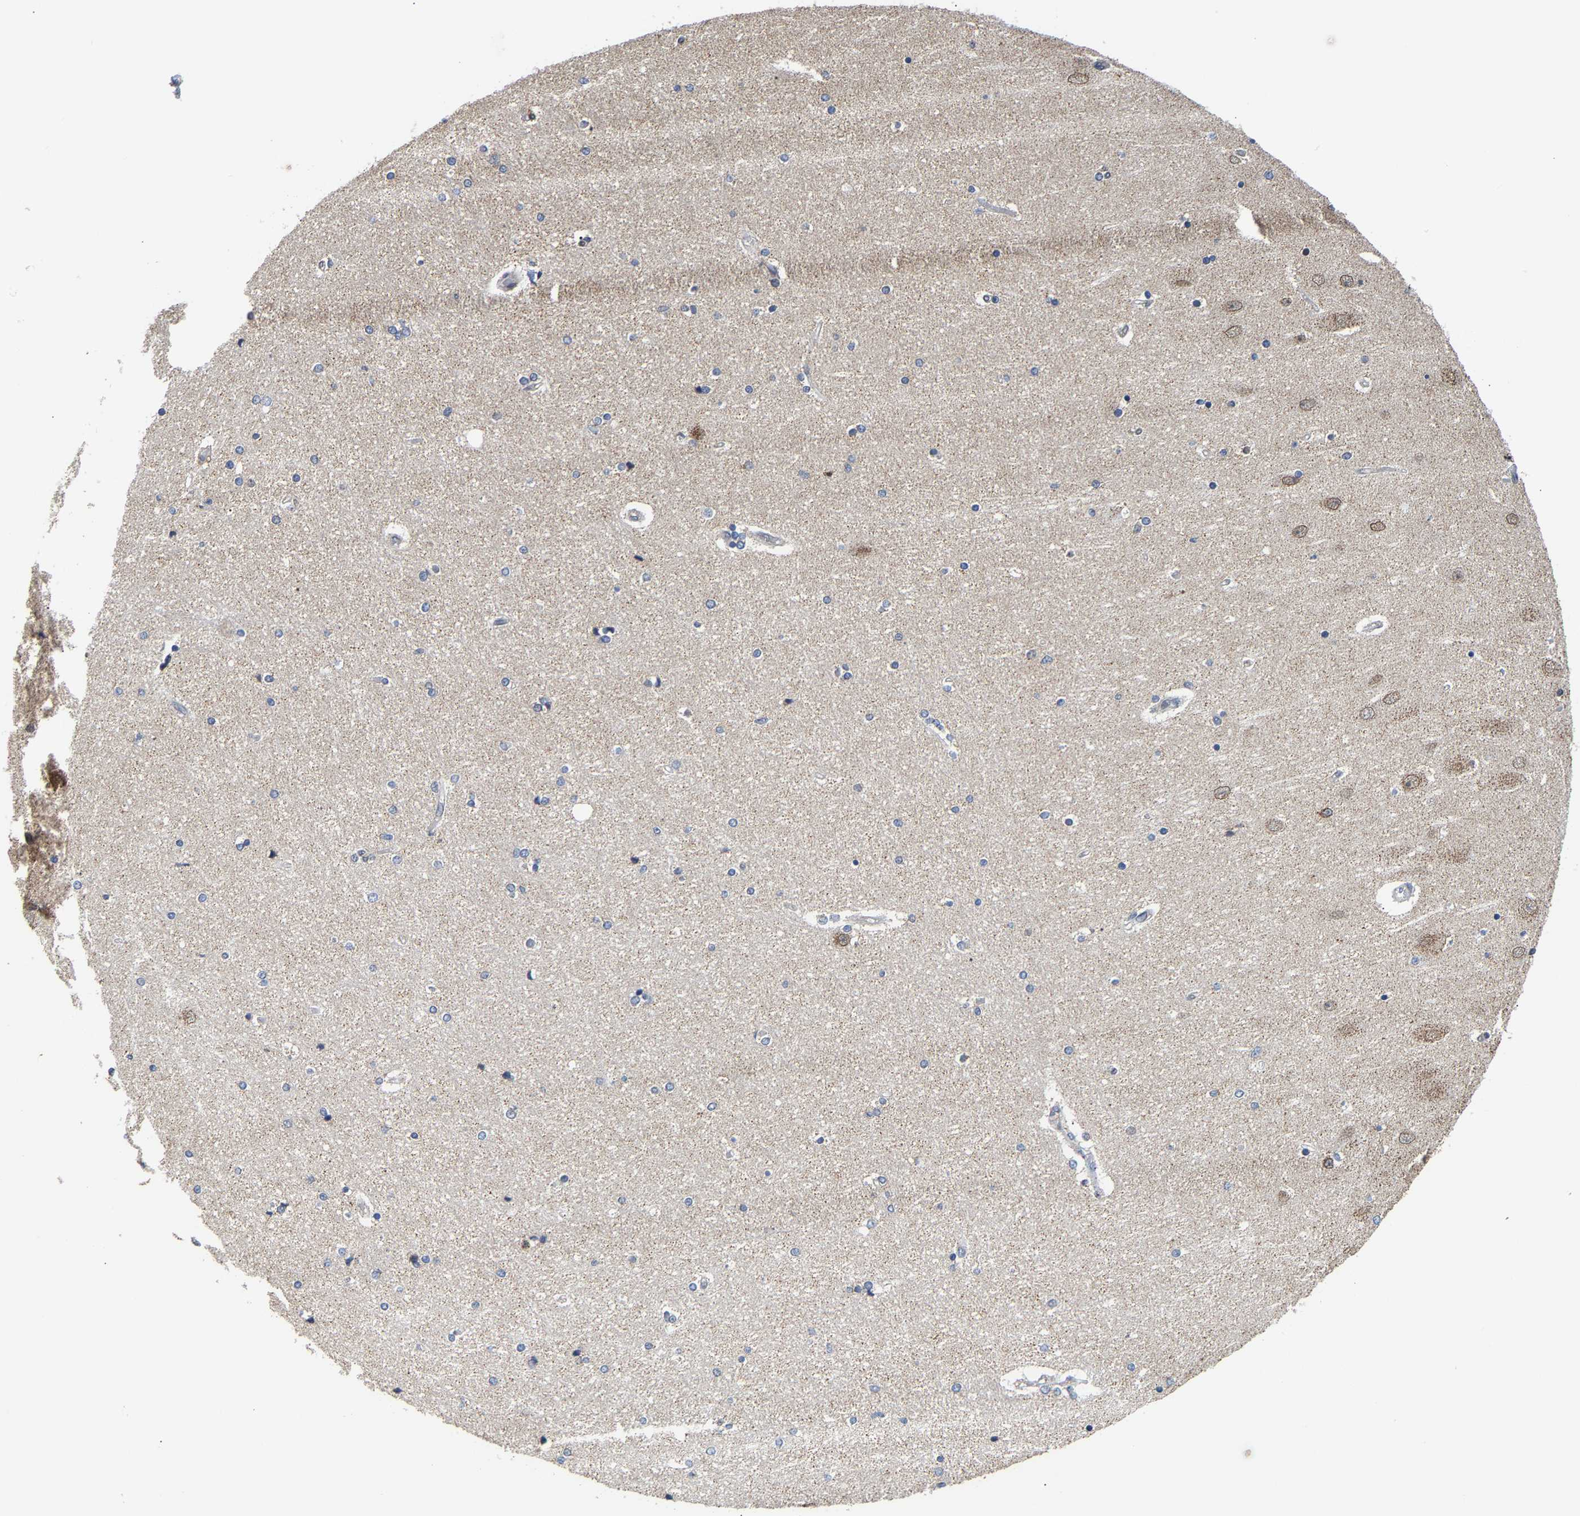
{"staining": {"intensity": "negative", "quantity": "none", "location": "none"}, "tissue": "hippocampus", "cell_type": "Glial cells", "image_type": "normal", "snomed": [{"axis": "morphology", "description": "Normal tissue, NOS"}, {"axis": "topography", "description": "Hippocampus"}], "caption": "Photomicrograph shows no protein positivity in glial cells of unremarkable hippocampus.", "gene": "PCNT", "patient": {"sex": "female", "age": 54}}